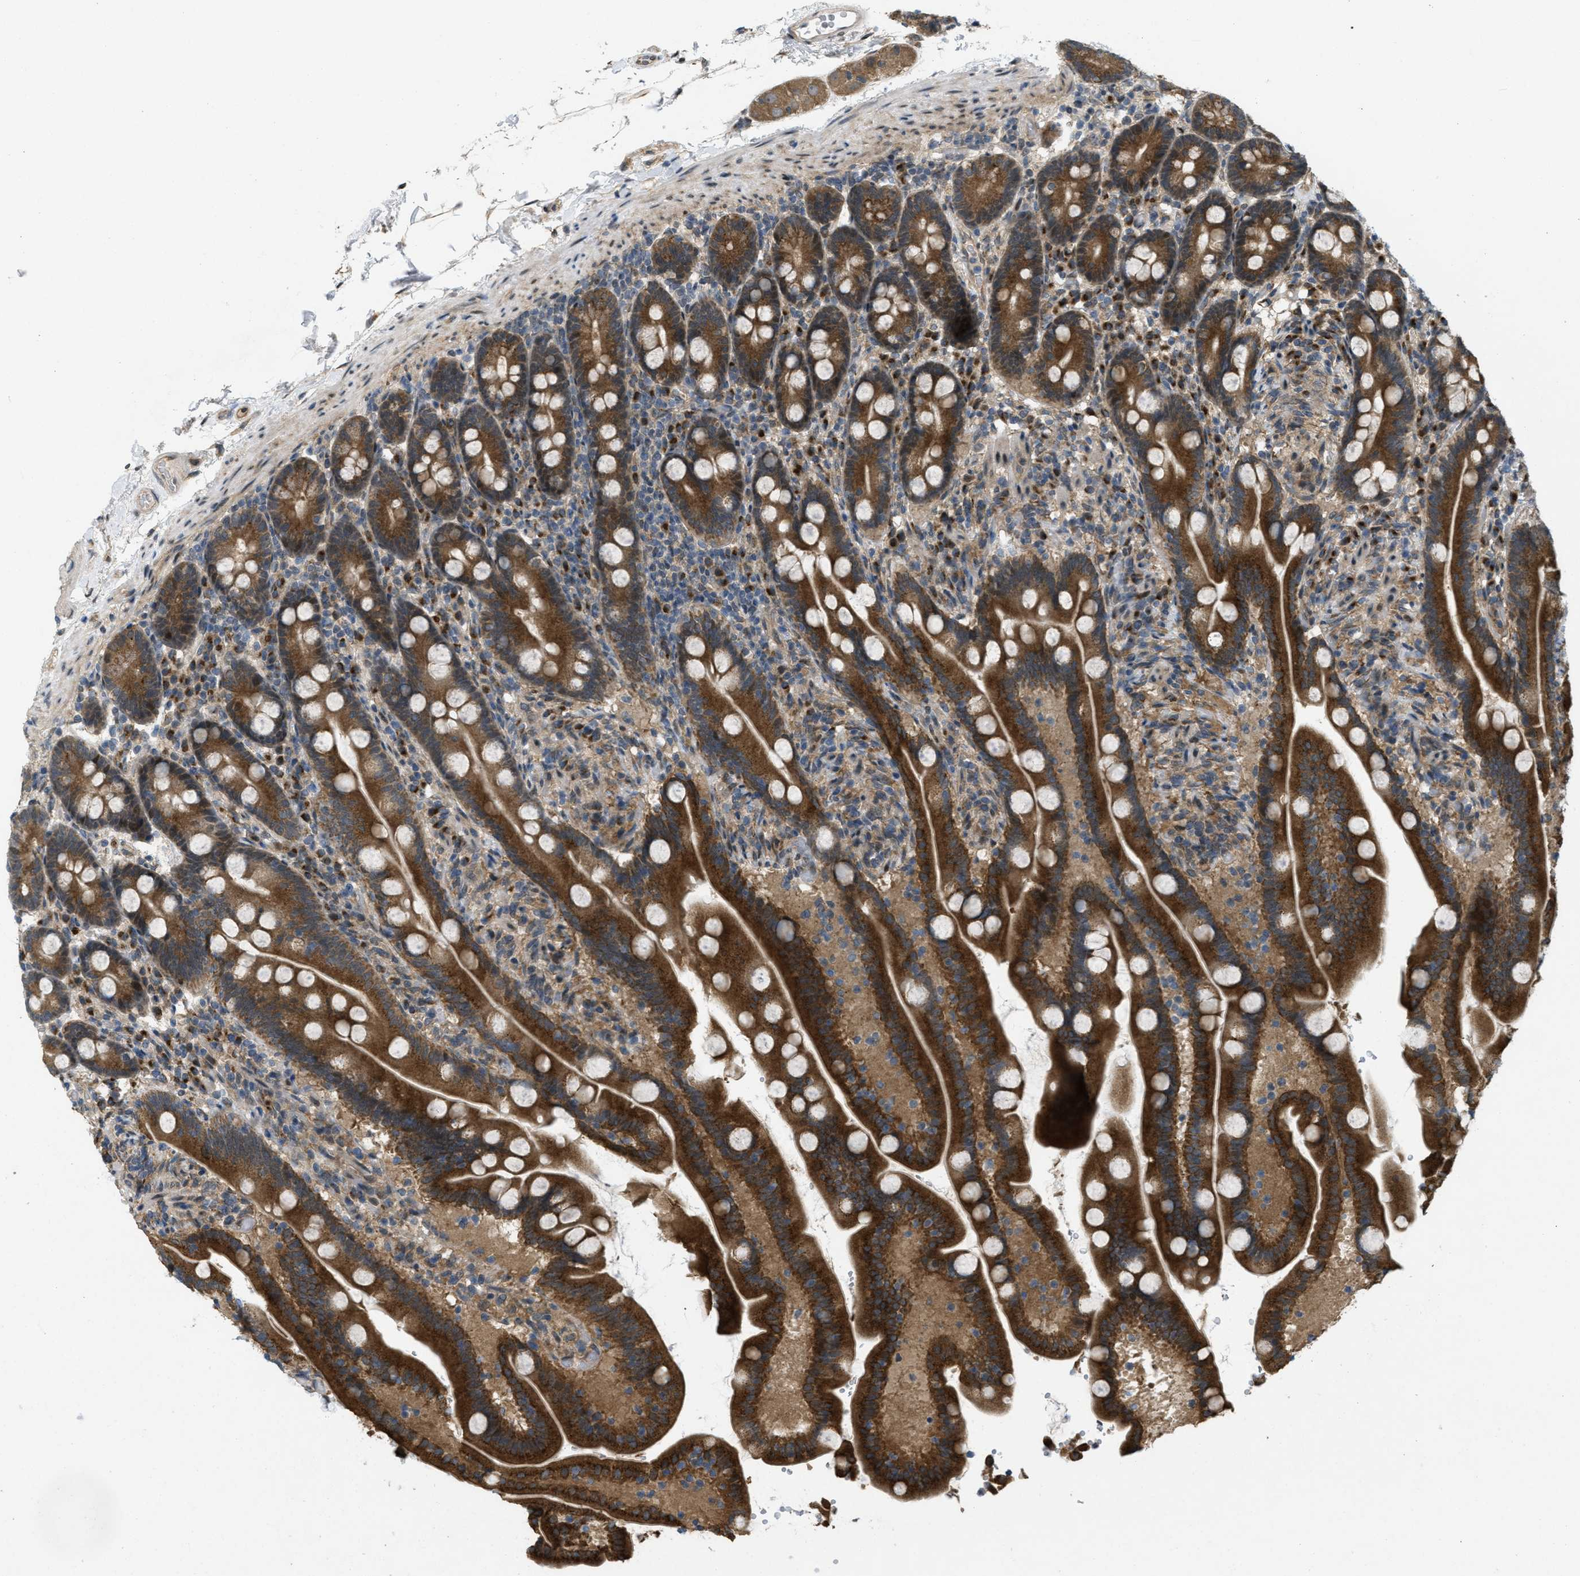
{"staining": {"intensity": "strong", "quantity": ">75%", "location": "cytoplasmic/membranous"}, "tissue": "duodenum", "cell_type": "Glandular cells", "image_type": "normal", "snomed": [{"axis": "morphology", "description": "Normal tissue, NOS"}, {"axis": "topography", "description": "Duodenum"}], "caption": "Immunohistochemical staining of normal duodenum demonstrates >75% levels of strong cytoplasmic/membranous protein staining in approximately >75% of glandular cells.", "gene": "IFNLR1", "patient": {"sex": "male", "age": 54}}